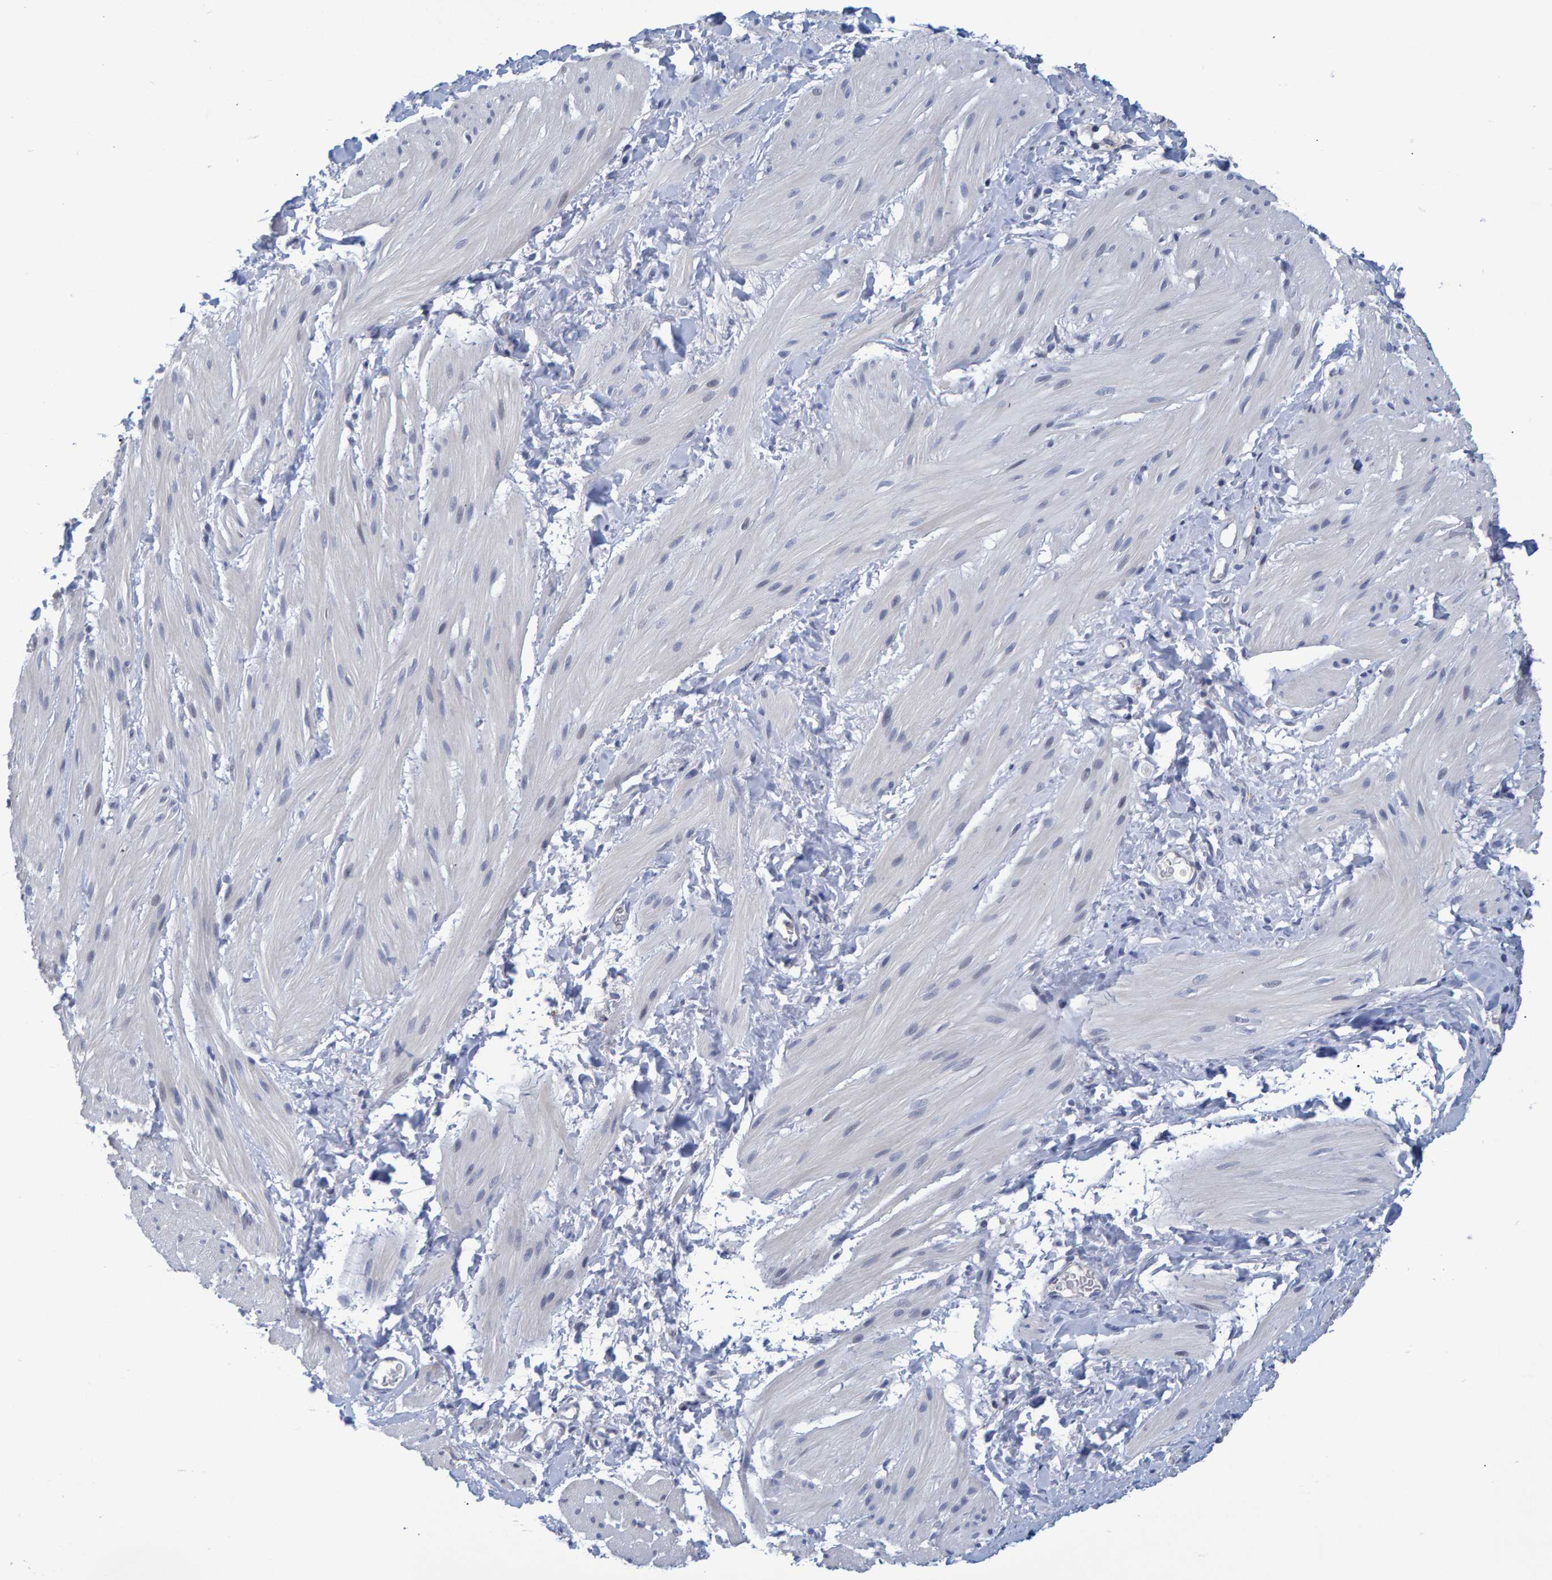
{"staining": {"intensity": "negative", "quantity": "none", "location": "none"}, "tissue": "smooth muscle", "cell_type": "Smooth muscle cells", "image_type": "normal", "snomed": [{"axis": "morphology", "description": "Normal tissue, NOS"}, {"axis": "topography", "description": "Smooth muscle"}], "caption": "Immunohistochemical staining of unremarkable human smooth muscle shows no significant staining in smooth muscle cells.", "gene": "PROCA1", "patient": {"sex": "male", "age": 16}}